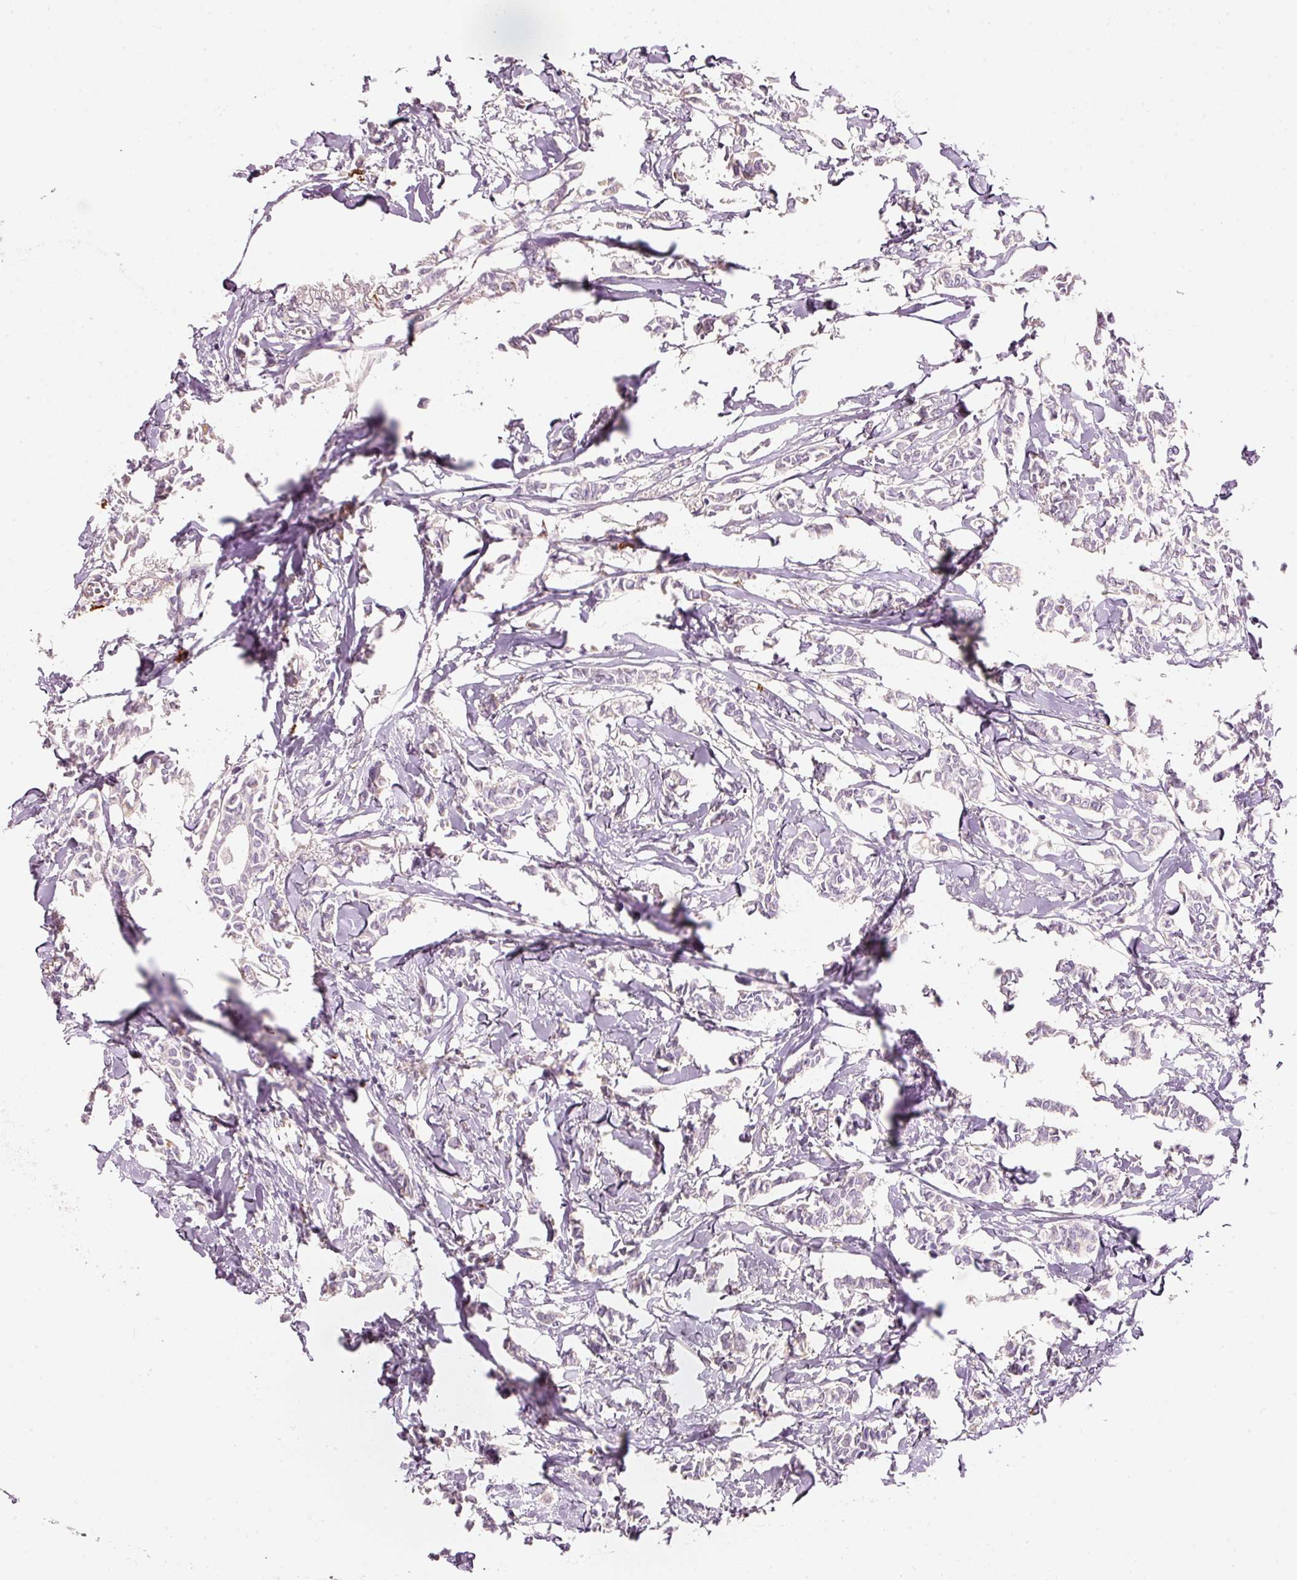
{"staining": {"intensity": "negative", "quantity": "none", "location": "none"}, "tissue": "breast cancer", "cell_type": "Tumor cells", "image_type": "cancer", "snomed": [{"axis": "morphology", "description": "Duct carcinoma"}, {"axis": "topography", "description": "Breast"}], "caption": "Immunohistochemistry image of neoplastic tissue: human breast cancer stained with DAB displays no significant protein positivity in tumor cells.", "gene": "MTHFD2", "patient": {"sex": "female", "age": 41}}